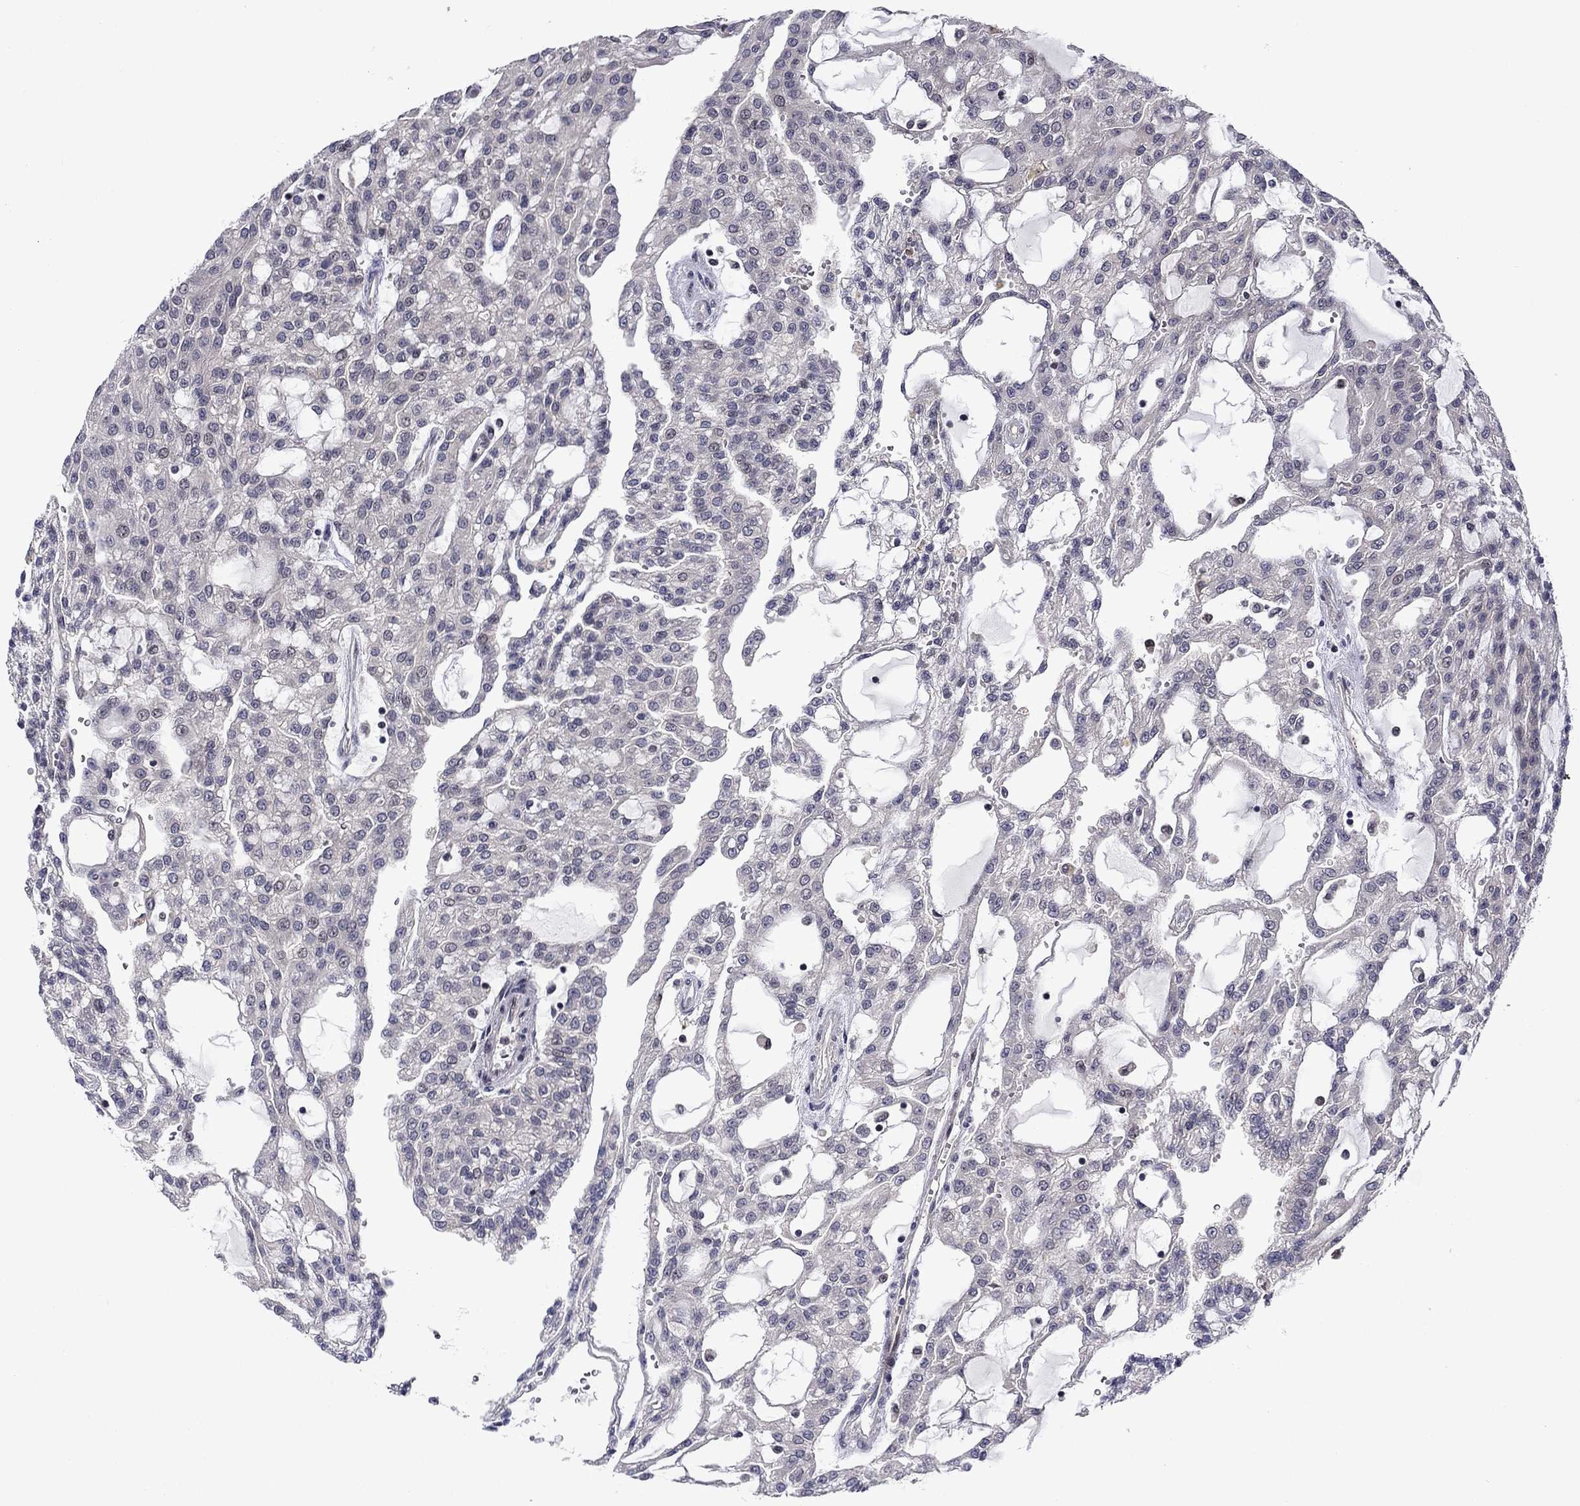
{"staining": {"intensity": "negative", "quantity": "none", "location": "none"}, "tissue": "renal cancer", "cell_type": "Tumor cells", "image_type": "cancer", "snomed": [{"axis": "morphology", "description": "Adenocarcinoma, NOS"}, {"axis": "topography", "description": "Kidney"}], "caption": "Tumor cells show no significant protein expression in renal cancer (adenocarcinoma). (DAB immunohistochemistry (IHC) visualized using brightfield microscopy, high magnification).", "gene": "B3GAT1", "patient": {"sex": "male", "age": 63}}